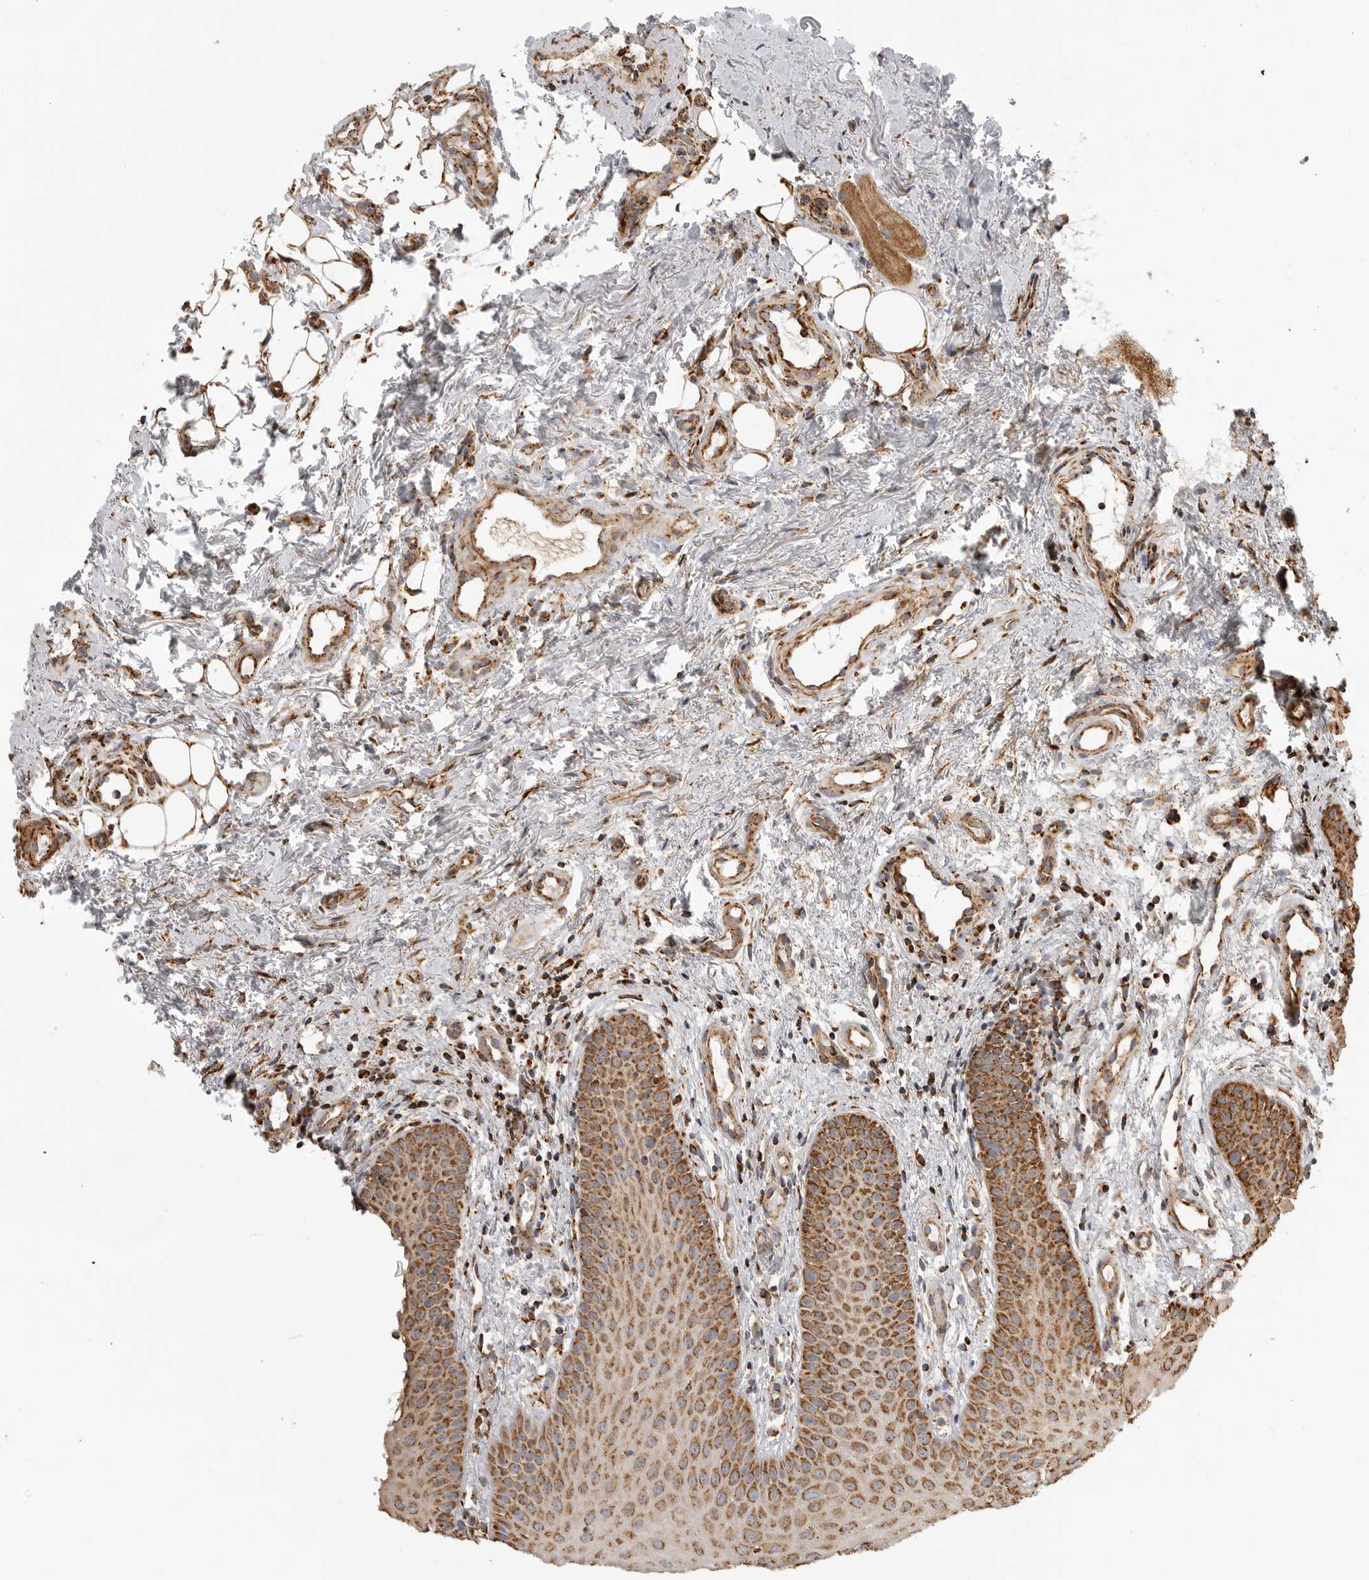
{"staining": {"intensity": "moderate", "quantity": ">75%", "location": "cytoplasmic/membranous"}, "tissue": "oral mucosa", "cell_type": "Squamous epithelial cells", "image_type": "normal", "snomed": [{"axis": "morphology", "description": "Normal tissue, NOS"}, {"axis": "topography", "description": "Oral tissue"}], "caption": "Squamous epithelial cells demonstrate moderate cytoplasmic/membranous expression in approximately >75% of cells in benign oral mucosa.", "gene": "BMP2K", "patient": {"sex": "male", "age": 60}}